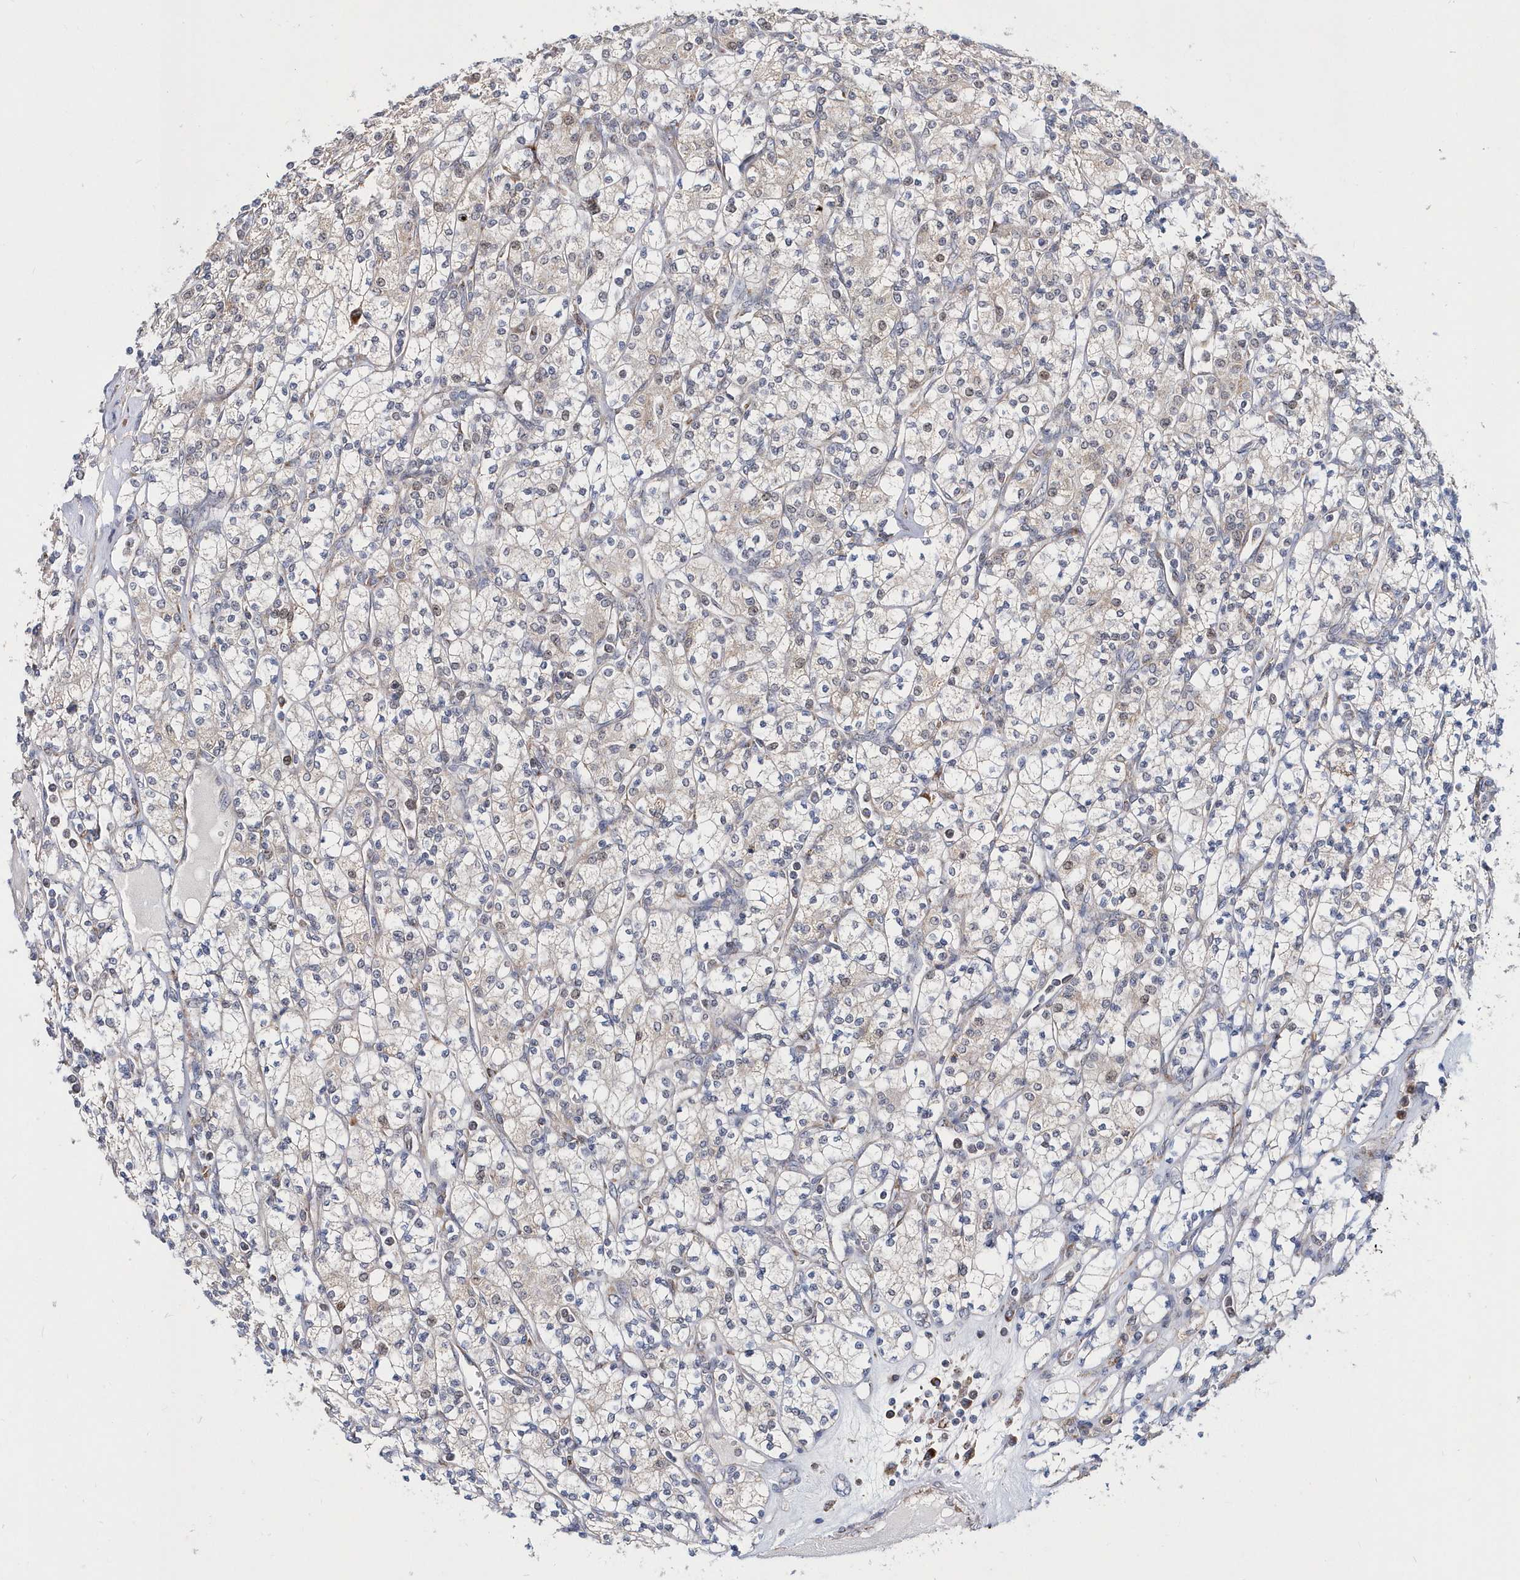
{"staining": {"intensity": "negative", "quantity": "none", "location": "none"}, "tissue": "renal cancer", "cell_type": "Tumor cells", "image_type": "cancer", "snomed": [{"axis": "morphology", "description": "Adenocarcinoma, NOS"}, {"axis": "topography", "description": "Kidney"}], "caption": "DAB (3,3'-diaminobenzidine) immunohistochemical staining of human renal cancer (adenocarcinoma) displays no significant staining in tumor cells. (Stains: DAB immunohistochemistry with hematoxylin counter stain, Microscopy: brightfield microscopy at high magnification).", "gene": "SPATA5", "patient": {"sex": "male", "age": 77}}